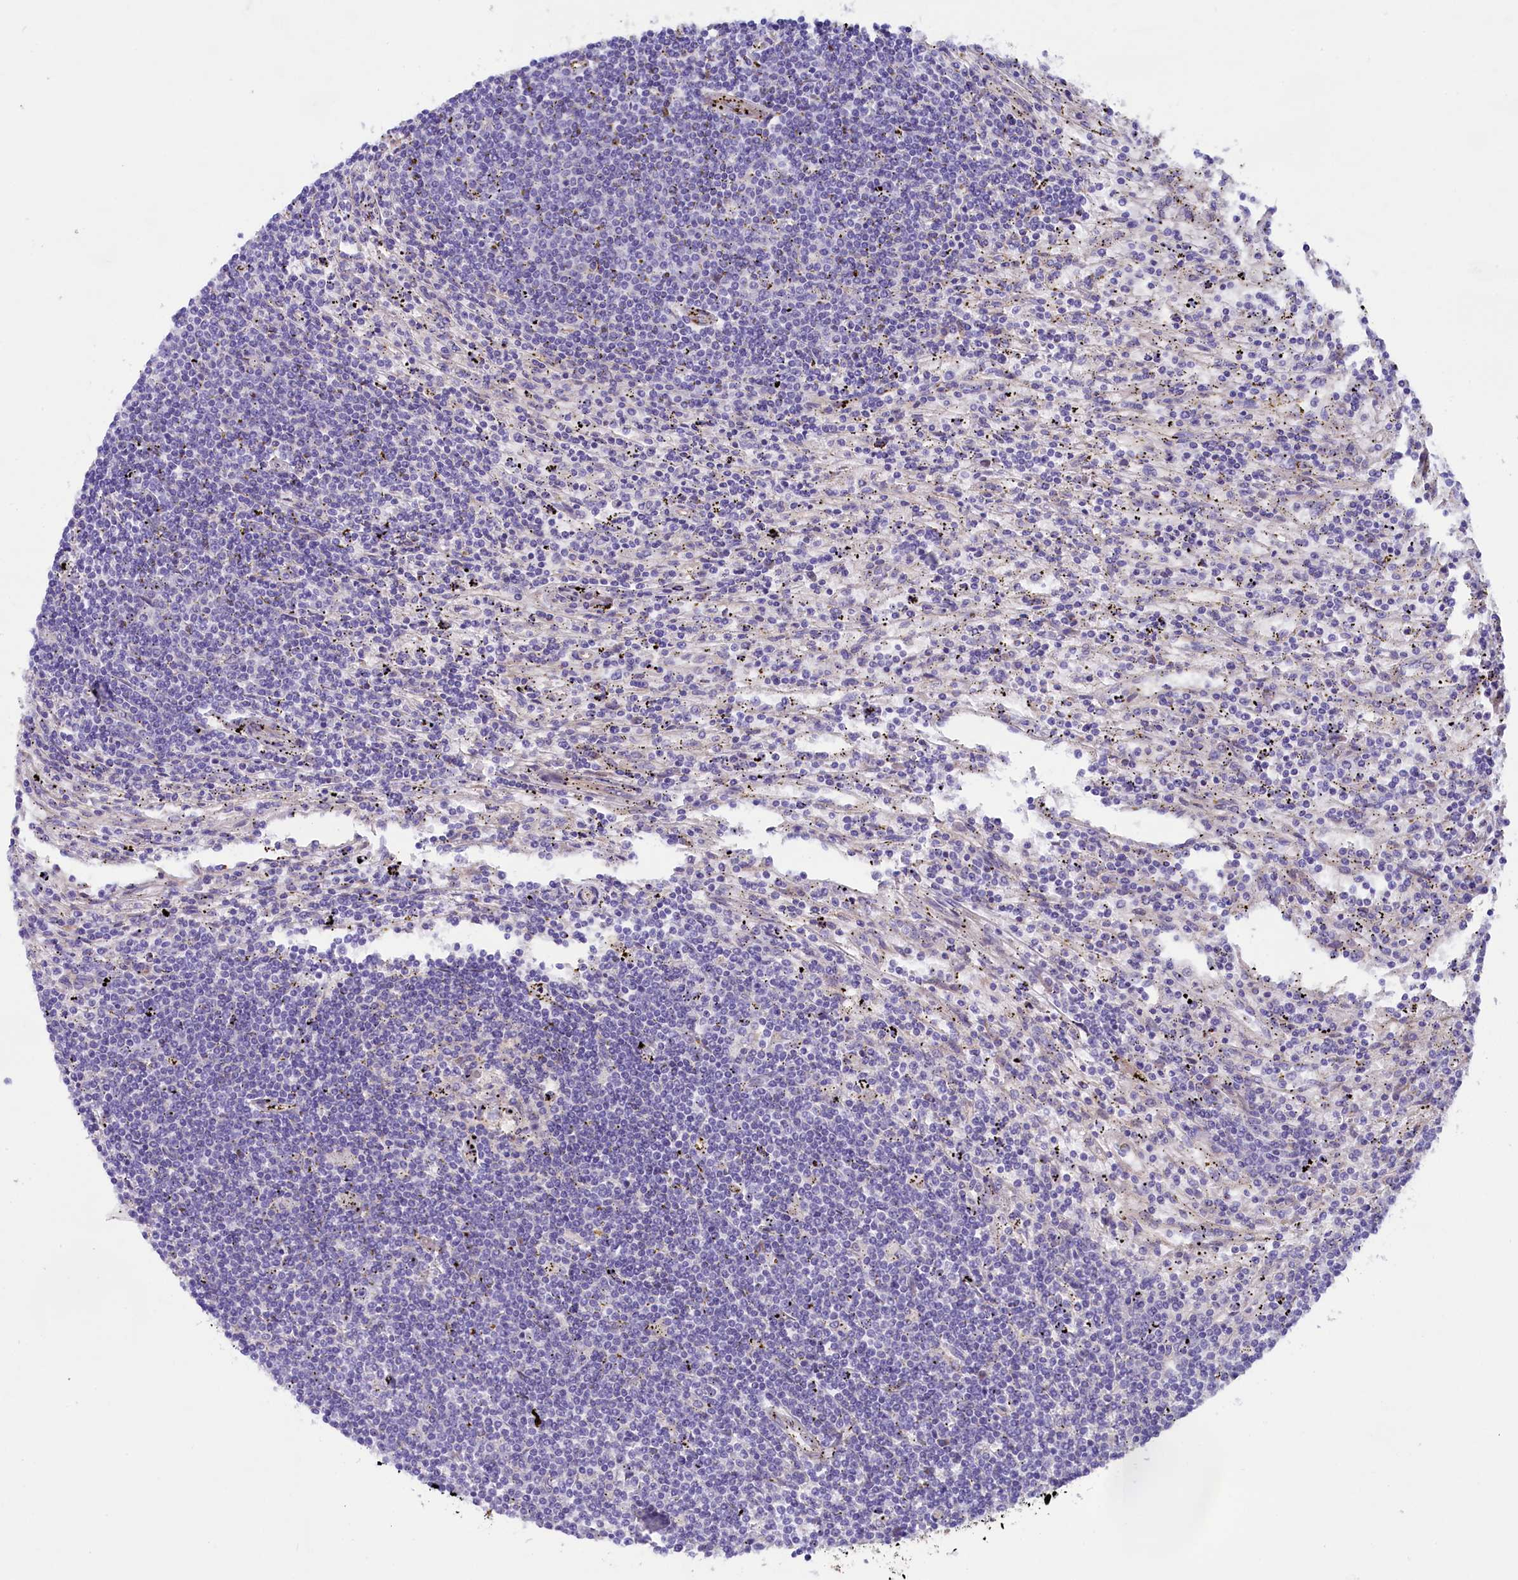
{"staining": {"intensity": "negative", "quantity": "none", "location": "none"}, "tissue": "lymphoma", "cell_type": "Tumor cells", "image_type": "cancer", "snomed": [{"axis": "morphology", "description": "Malignant lymphoma, non-Hodgkin's type, Low grade"}, {"axis": "topography", "description": "Spleen"}], "caption": "Low-grade malignant lymphoma, non-Hodgkin's type was stained to show a protein in brown. There is no significant expression in tumor cells. (Brightfield microscopy of DAB IHC at high magnification).", "gene": "GPR108", "patient": {"sex": "male", "age": 76}}